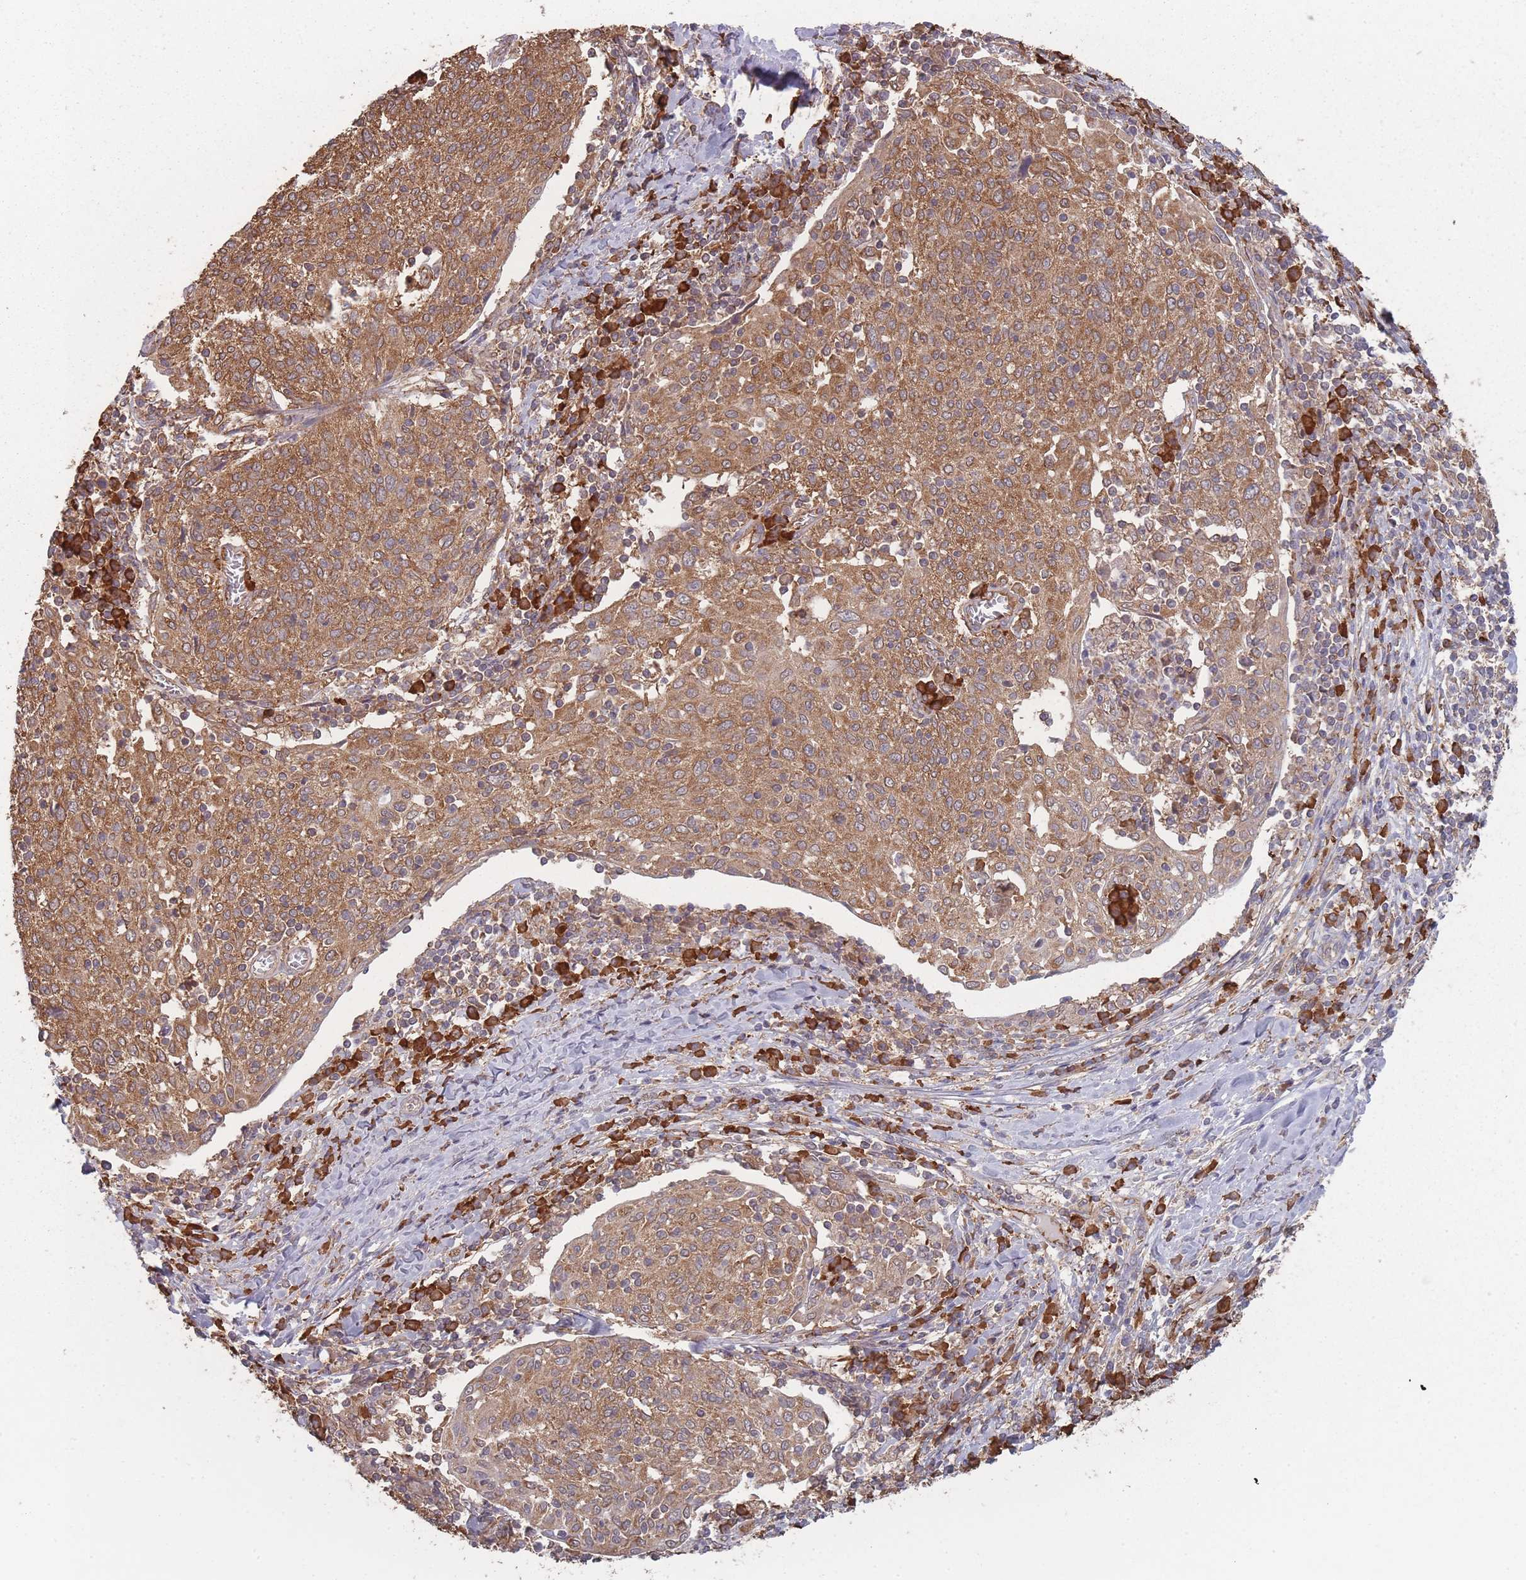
{"staining": {"intensity": "moderate", "quantity": ">75%", "location": "cytoplasmic/membranous"}, "tissue": "cervical cancer", "cell_type": "Tumor cells", "image_type": "cancer", "snomed": [{"axis": "morphology", "description": "Squamous cell carcinoma, NOS"}, {"axis": "topography", "description": "Cervix"}], "caption": "An image of squamous cell carcinoma (cervical) stained for a protein displays moderate cytoplasmic/membranous brown staining in tumor cells.", "gene": "SANBR", "patient": {"sex": "female", "age": 52}}